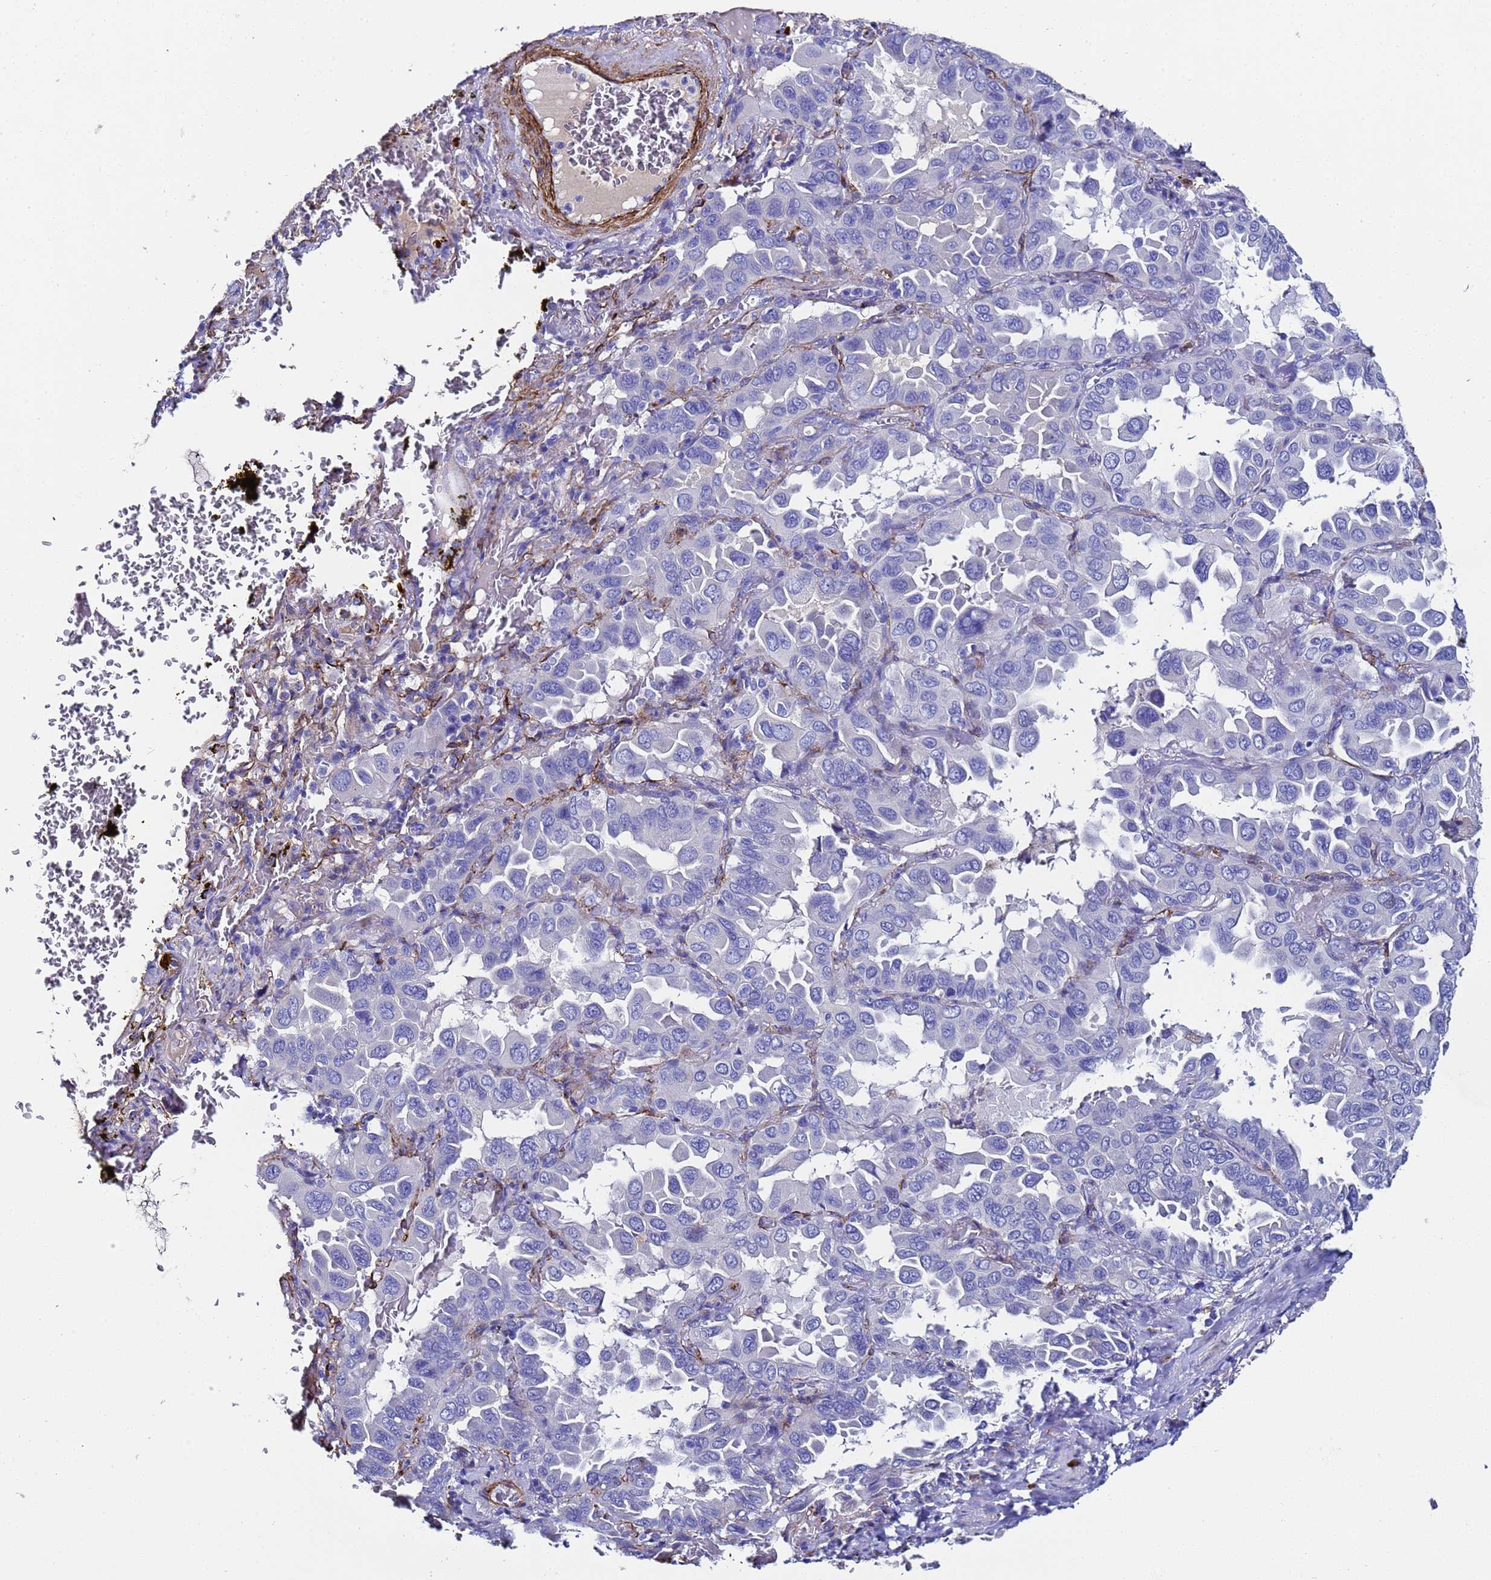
{"staining": {"intensity": "negative", "quantity": "none", "location": "none"}, "tissue": "lung cancer", "cell_type": "Tumor cells", "image_type": "cancer", "snomed": [{"axis": "morphology", "description": "Adenocarcinoma, NOS"}, {"axis": "topography", "description": "Lung"}], "caption": "DAB (3,3'-diaminobenzidine) immunohistochemical staining of adenocarcinoma (lung) reveals no significant positivity in tumor cells. (Brightfield microscopy of DAB (3,3'-diaminobenzidine) IHC at high magnification).", "gene": "ADIPOQ", "patient": {"sex": "male", "age": 64}}